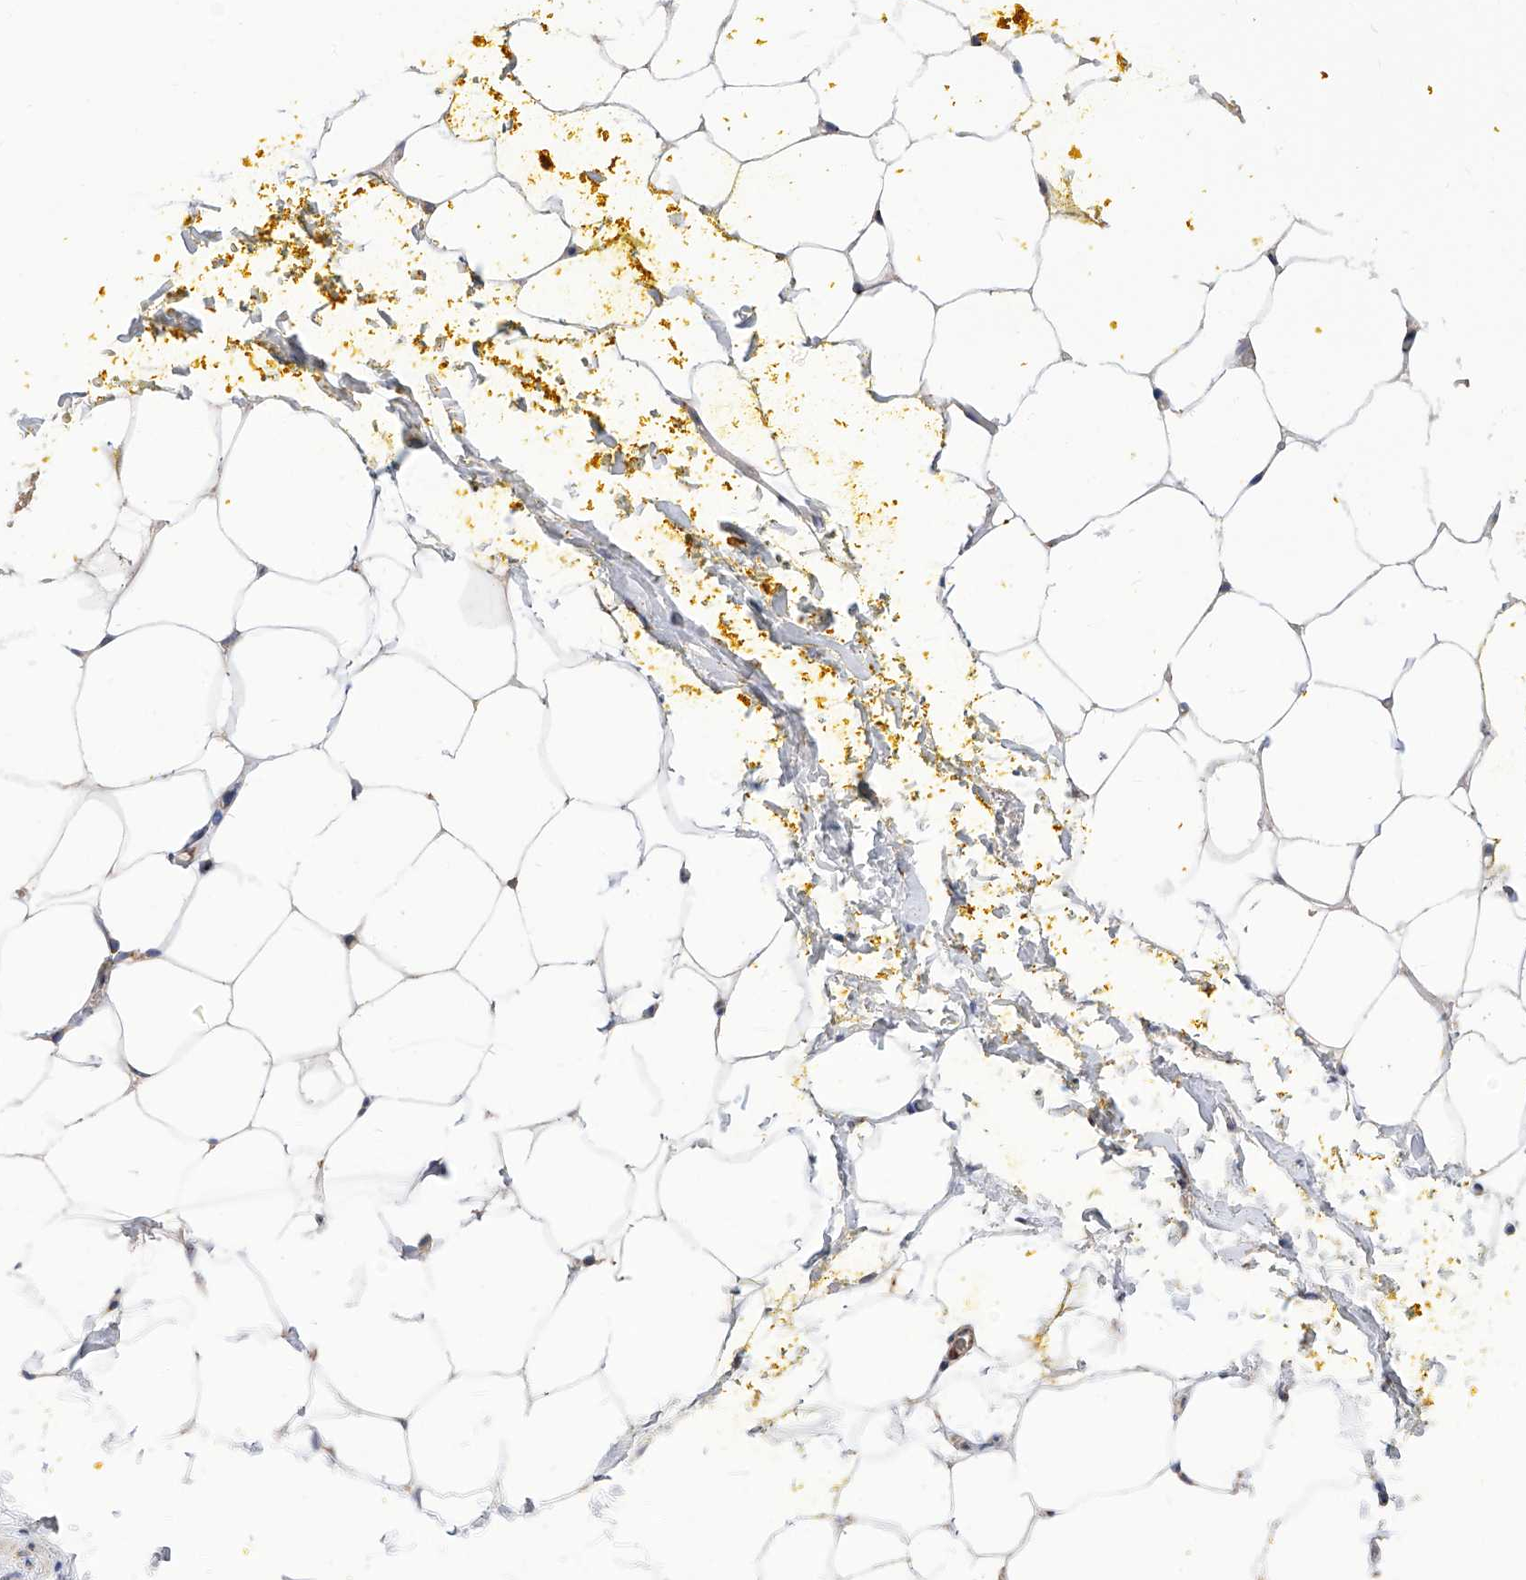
{"staining": {"intensity": "negative", "quantity": "none", "location": "none"}, "tissue": "adipose tissue", "cell_type": "Adipocytes", "image_type": "normal", "snomed": [{"axis": "morphology", "description": "Normal tissue, NOS"}, {"axis": "morphology", "description": "Adenocarcinoma, Low grade"}, {"axis": "topography", "description": "Prostate"}, {"axis": "topography", "description": "Peripheral nerve tissue"}], "caption": "The photomicrograph displays no significant staining in adipocytes of adipose tissue.", "gene": "TJAP1", "patient": {"sex": "male", "age": 63}}